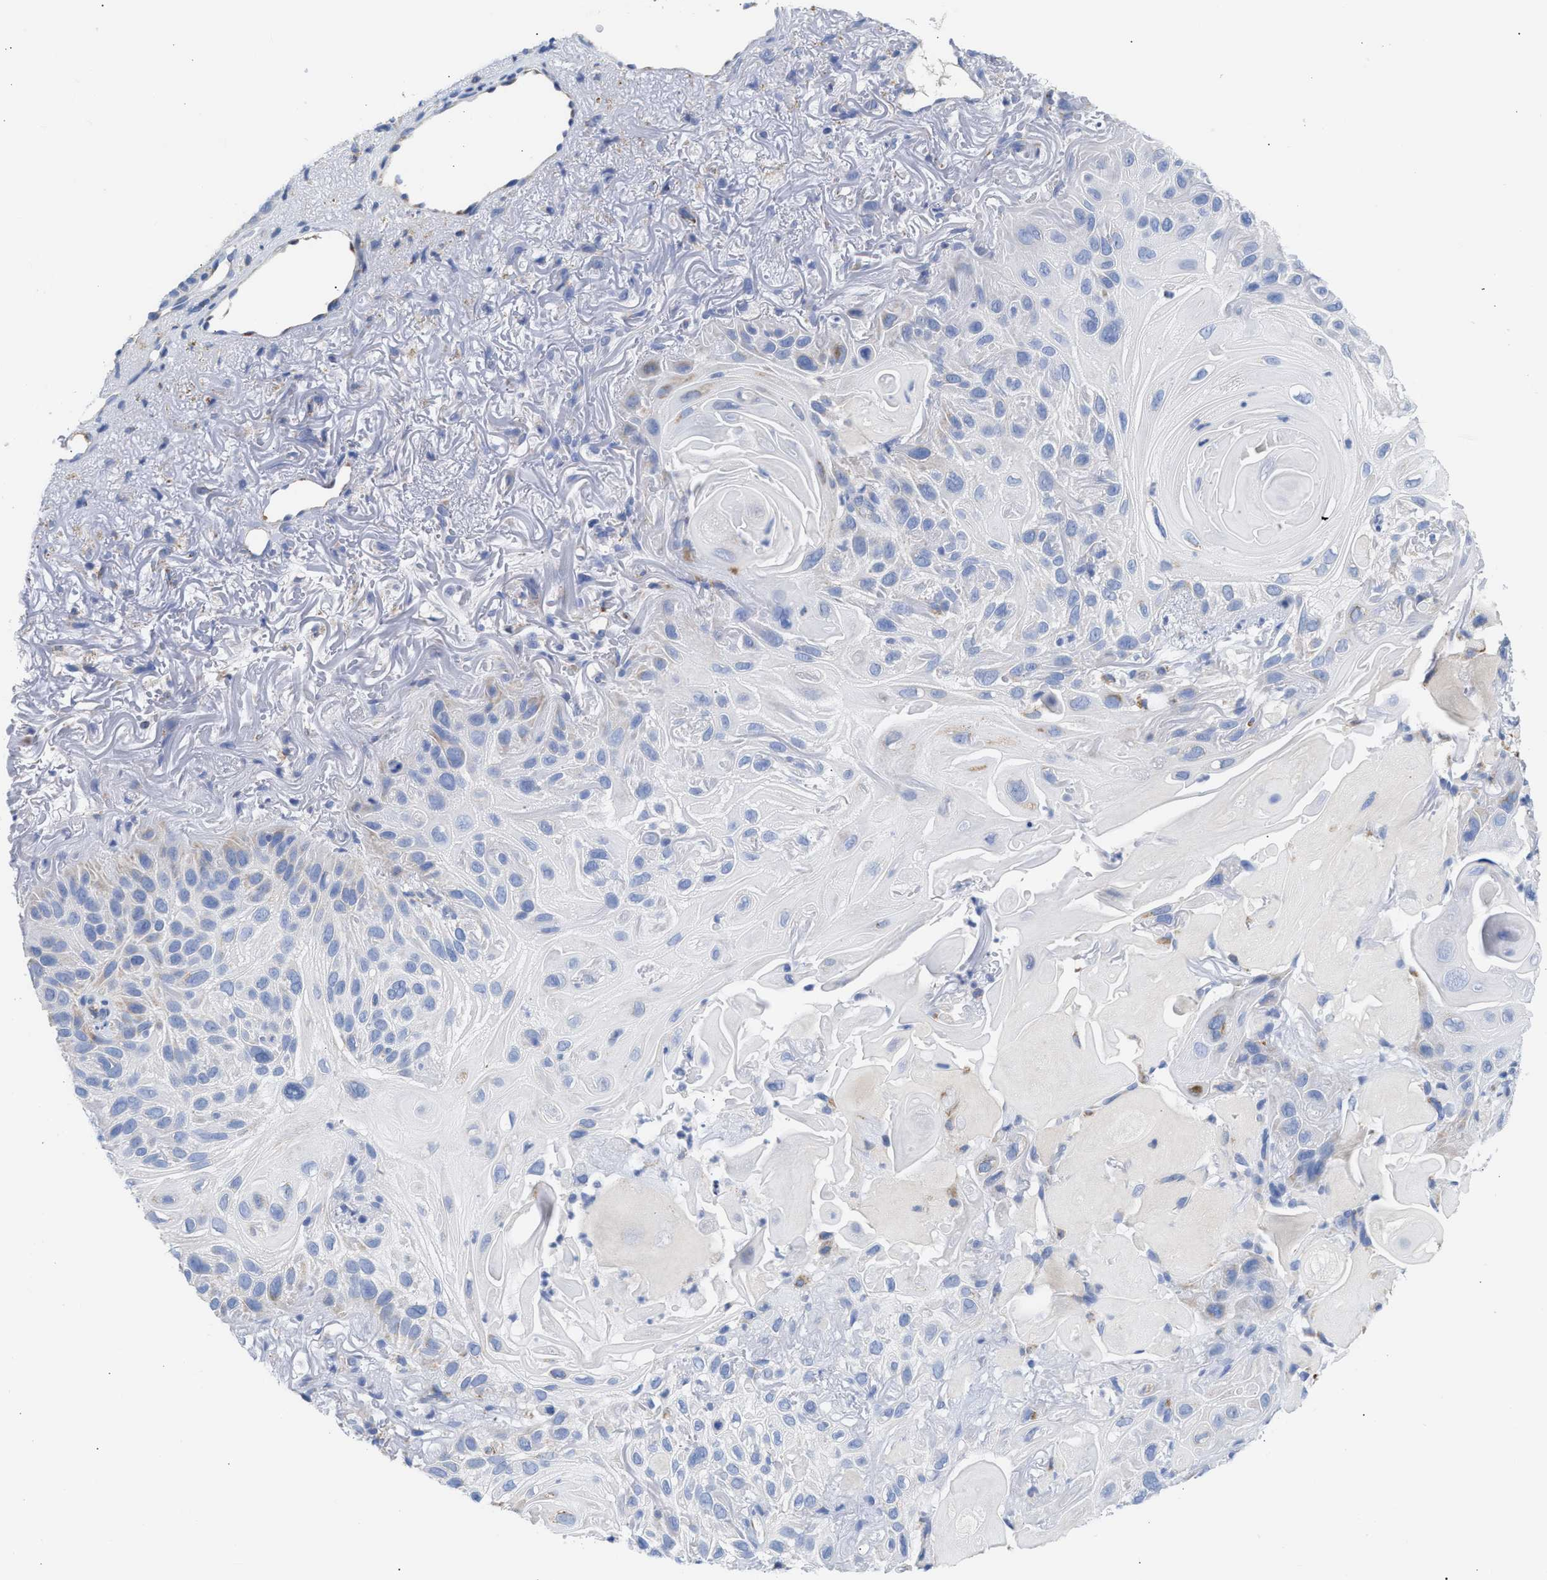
{"staining": {"intensity": "negative", "quantity": "none", "location": "none"}, "tissue": "skin cancer", "cell_type": "Tumor cells", "image_type": "cancer", "snomed": [{"axis": "morphology", "description": "Squamous cell carcinoma, NOS"}, {"axis": "topography", "description": "Skin"}], "caption": "This is an immunohistochemistry histopathology image of squamous cell carcinoma (skin). There is no positivity in tumor cells.", "gene": "ACOT13", "patient": {"sex": "female", "age": 77}}